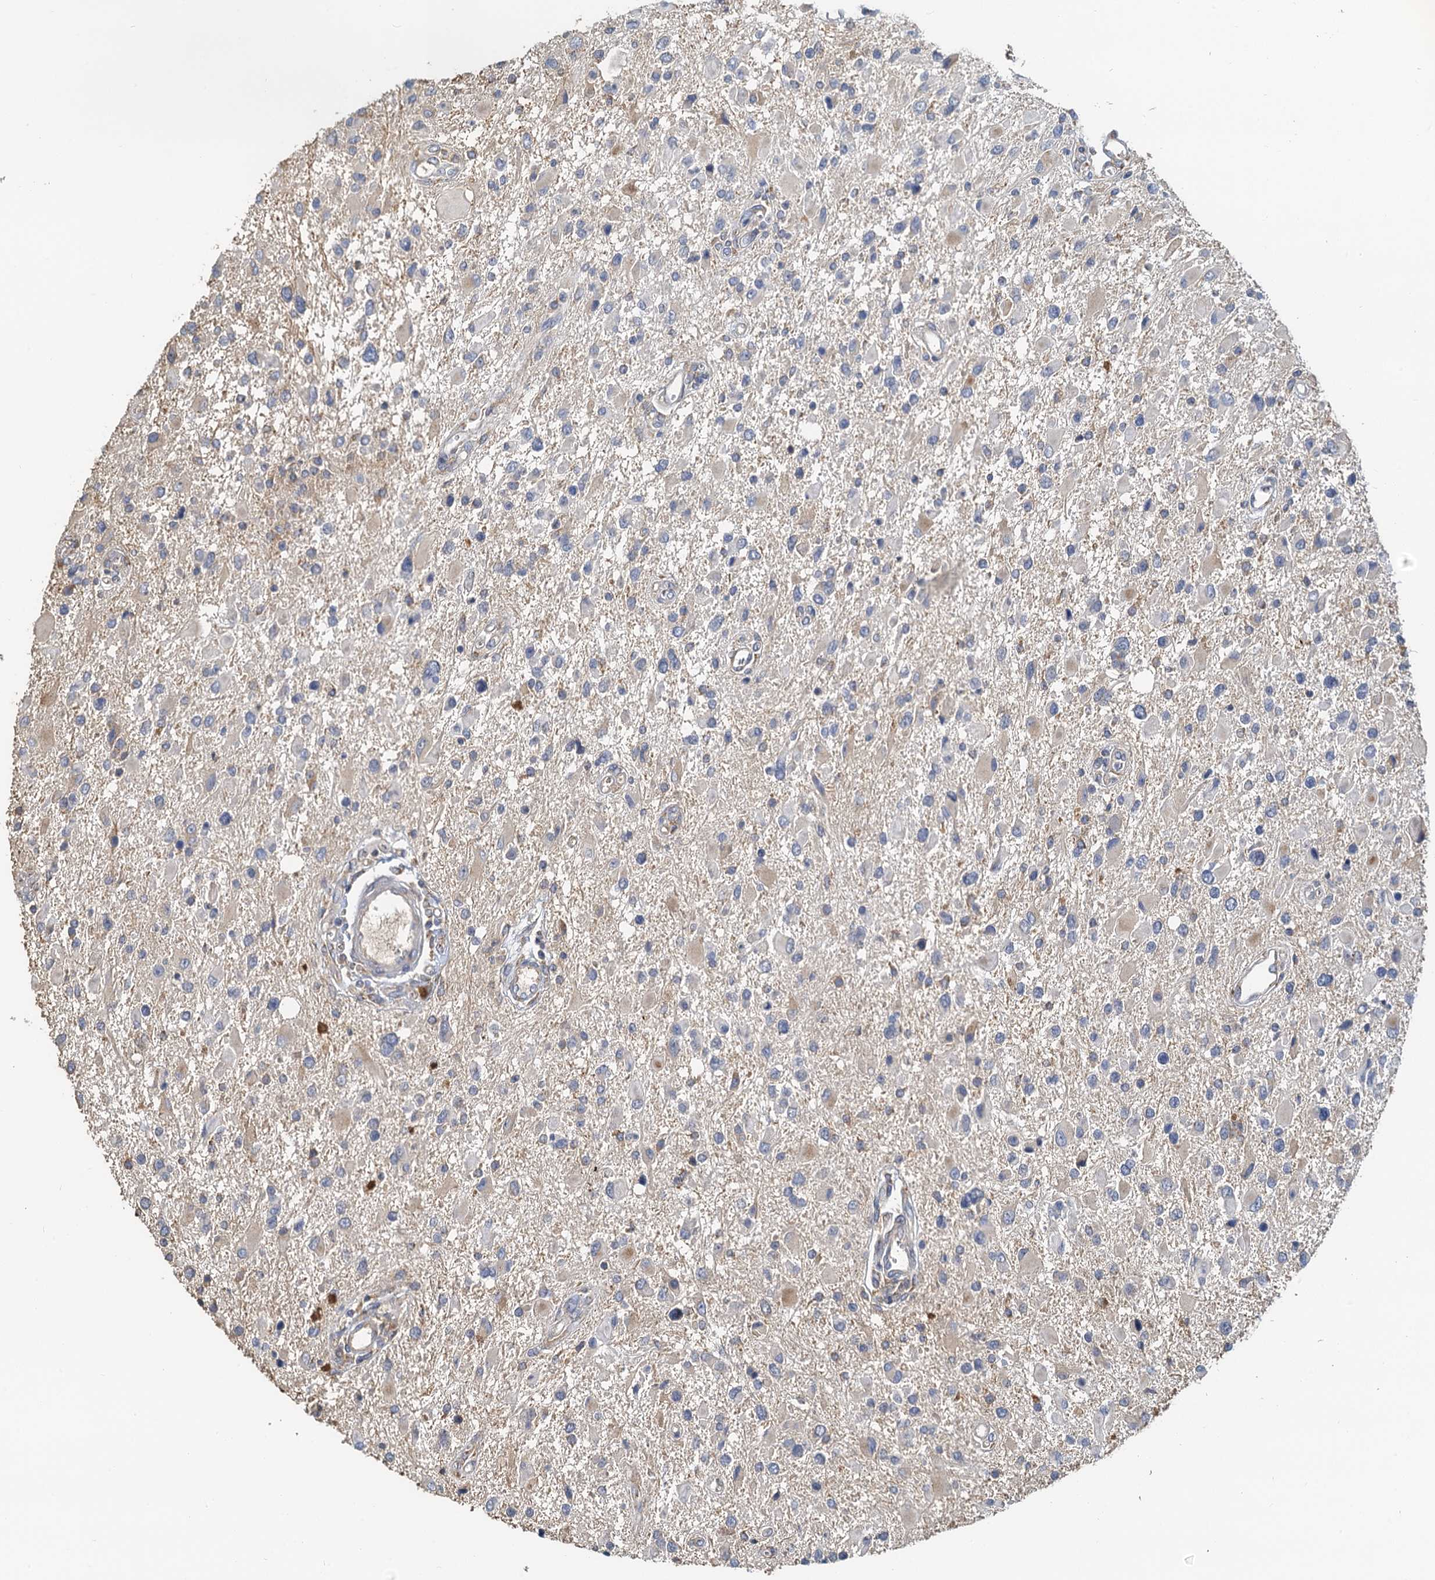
{"staining": {"intensity": "weak", "quantity": "<25%", "location": "cytoplasmic/membranous"}, "tissue": "glioma", "cell_type": "Tumor cells", "image_type": "cancer", "snomed": [{"axis": "morphology", "description": "Glioma, malignant, High grade"}, {"axis": "topography", "description": "Brain"}], "caption": "Tumor cells show no significant protein positivity in glioma.", "gene": "NKAPD1", "patient": {"sex": "male", "age": 53}}